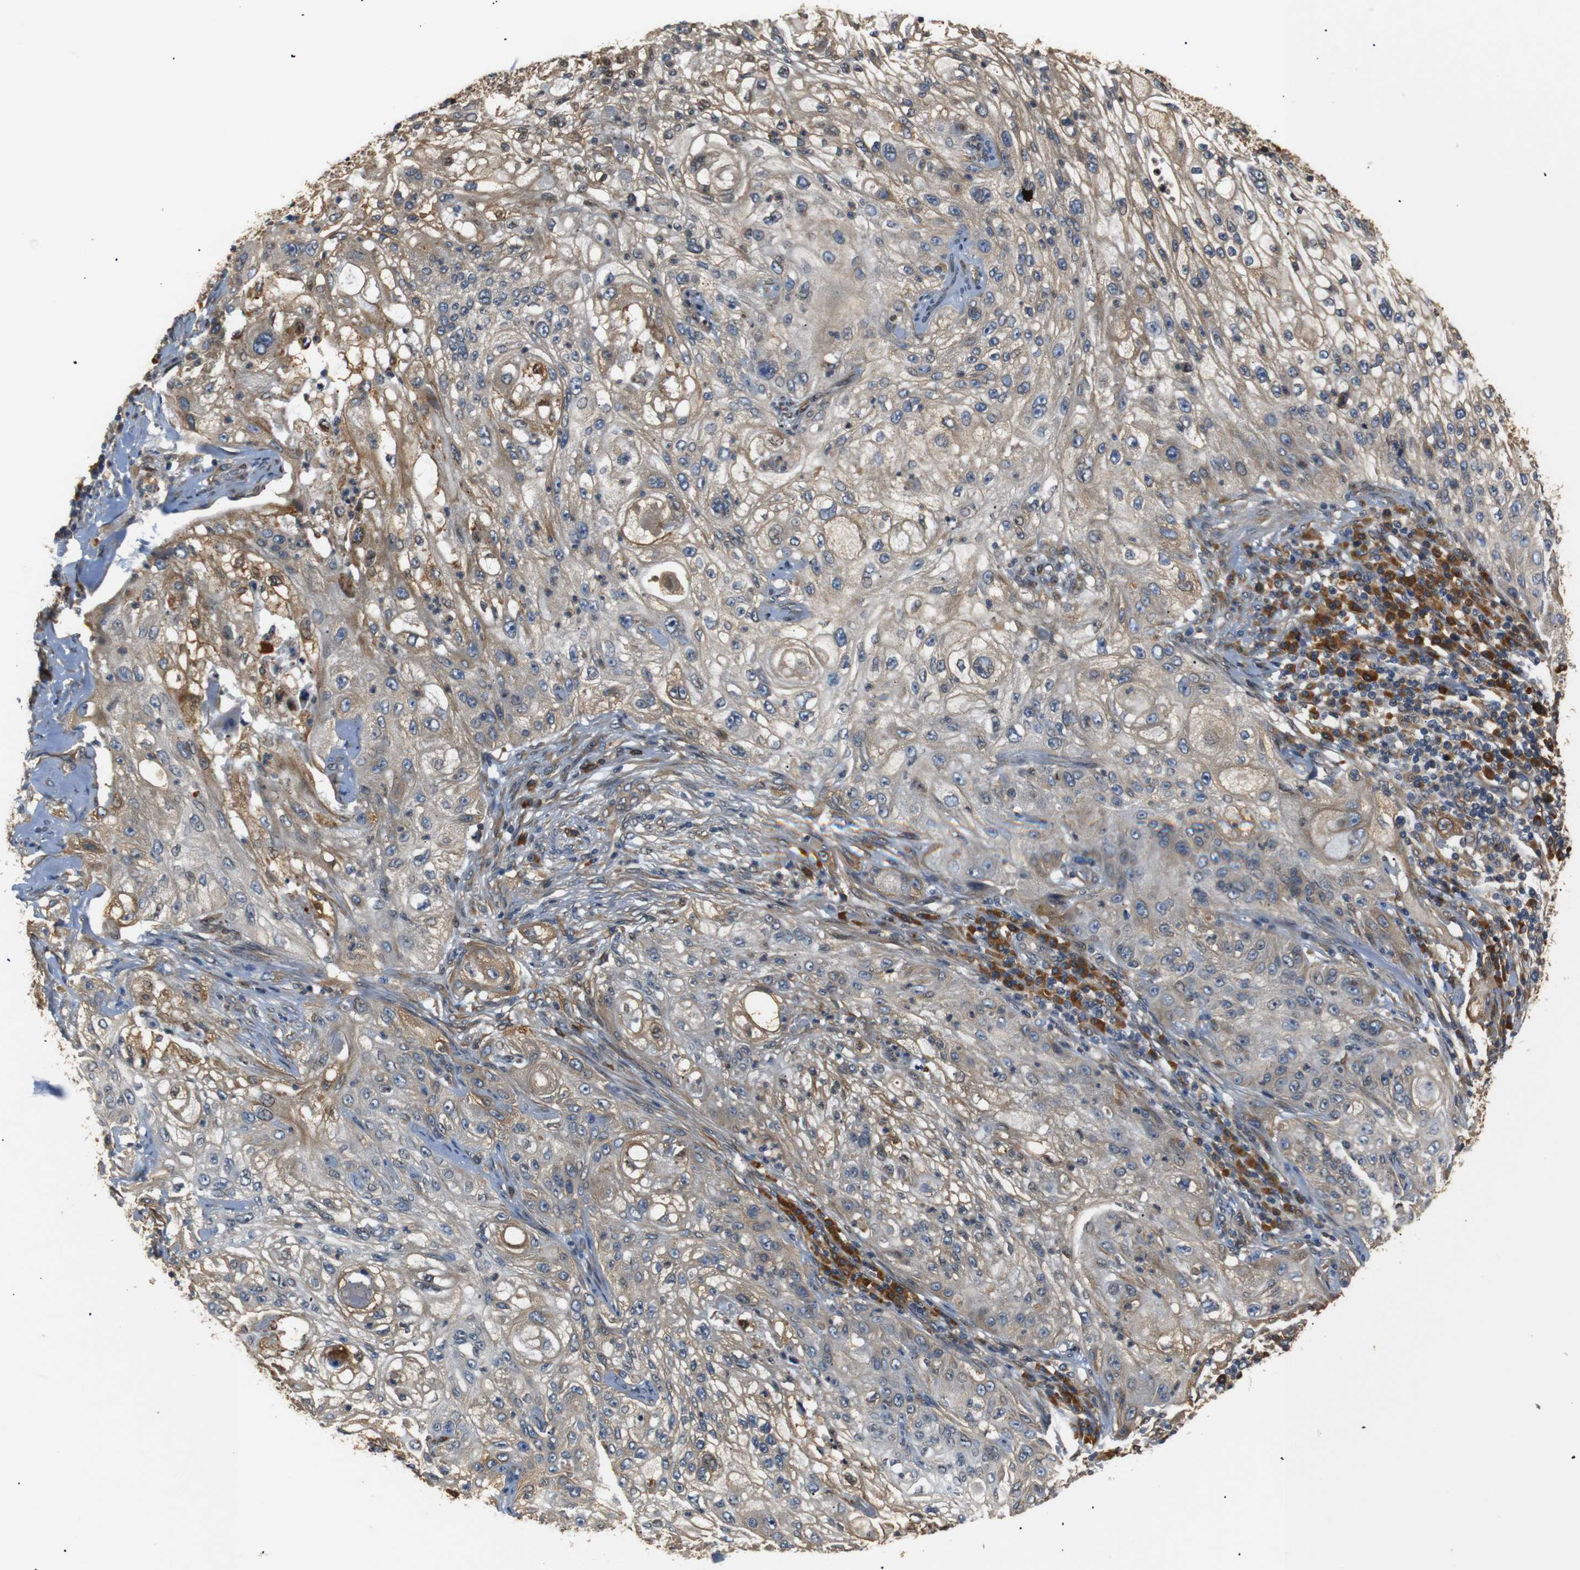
{"staining": {"intensity": "moderate", "quantity": ">75%", "location": "cytoplasmic/membranous"}, "tissue": "lung cancer", "cell_type": "Tumor cells", "image_type": "cancer", "snomed": [{"axis": "morphology", "description": "Inflammation, NOS"}, {"axis": "morphology", "description": "Squamous cell carcinoma, NOS"}, {"axis": "topography", "description": "Lymph node"}, {"axis": "topography", "description": "Soft tissue"}, {"axis": "topography", "description": "Lung"}], "caption": "A photomicrograph of human squamous cell carcinoma (lung) stained for a protein exhibits moderate cytoplasmic/membranous brown staining in tumor cells.", "gene": "TMED2", "patient": {"sex": "male", "age": 66}}